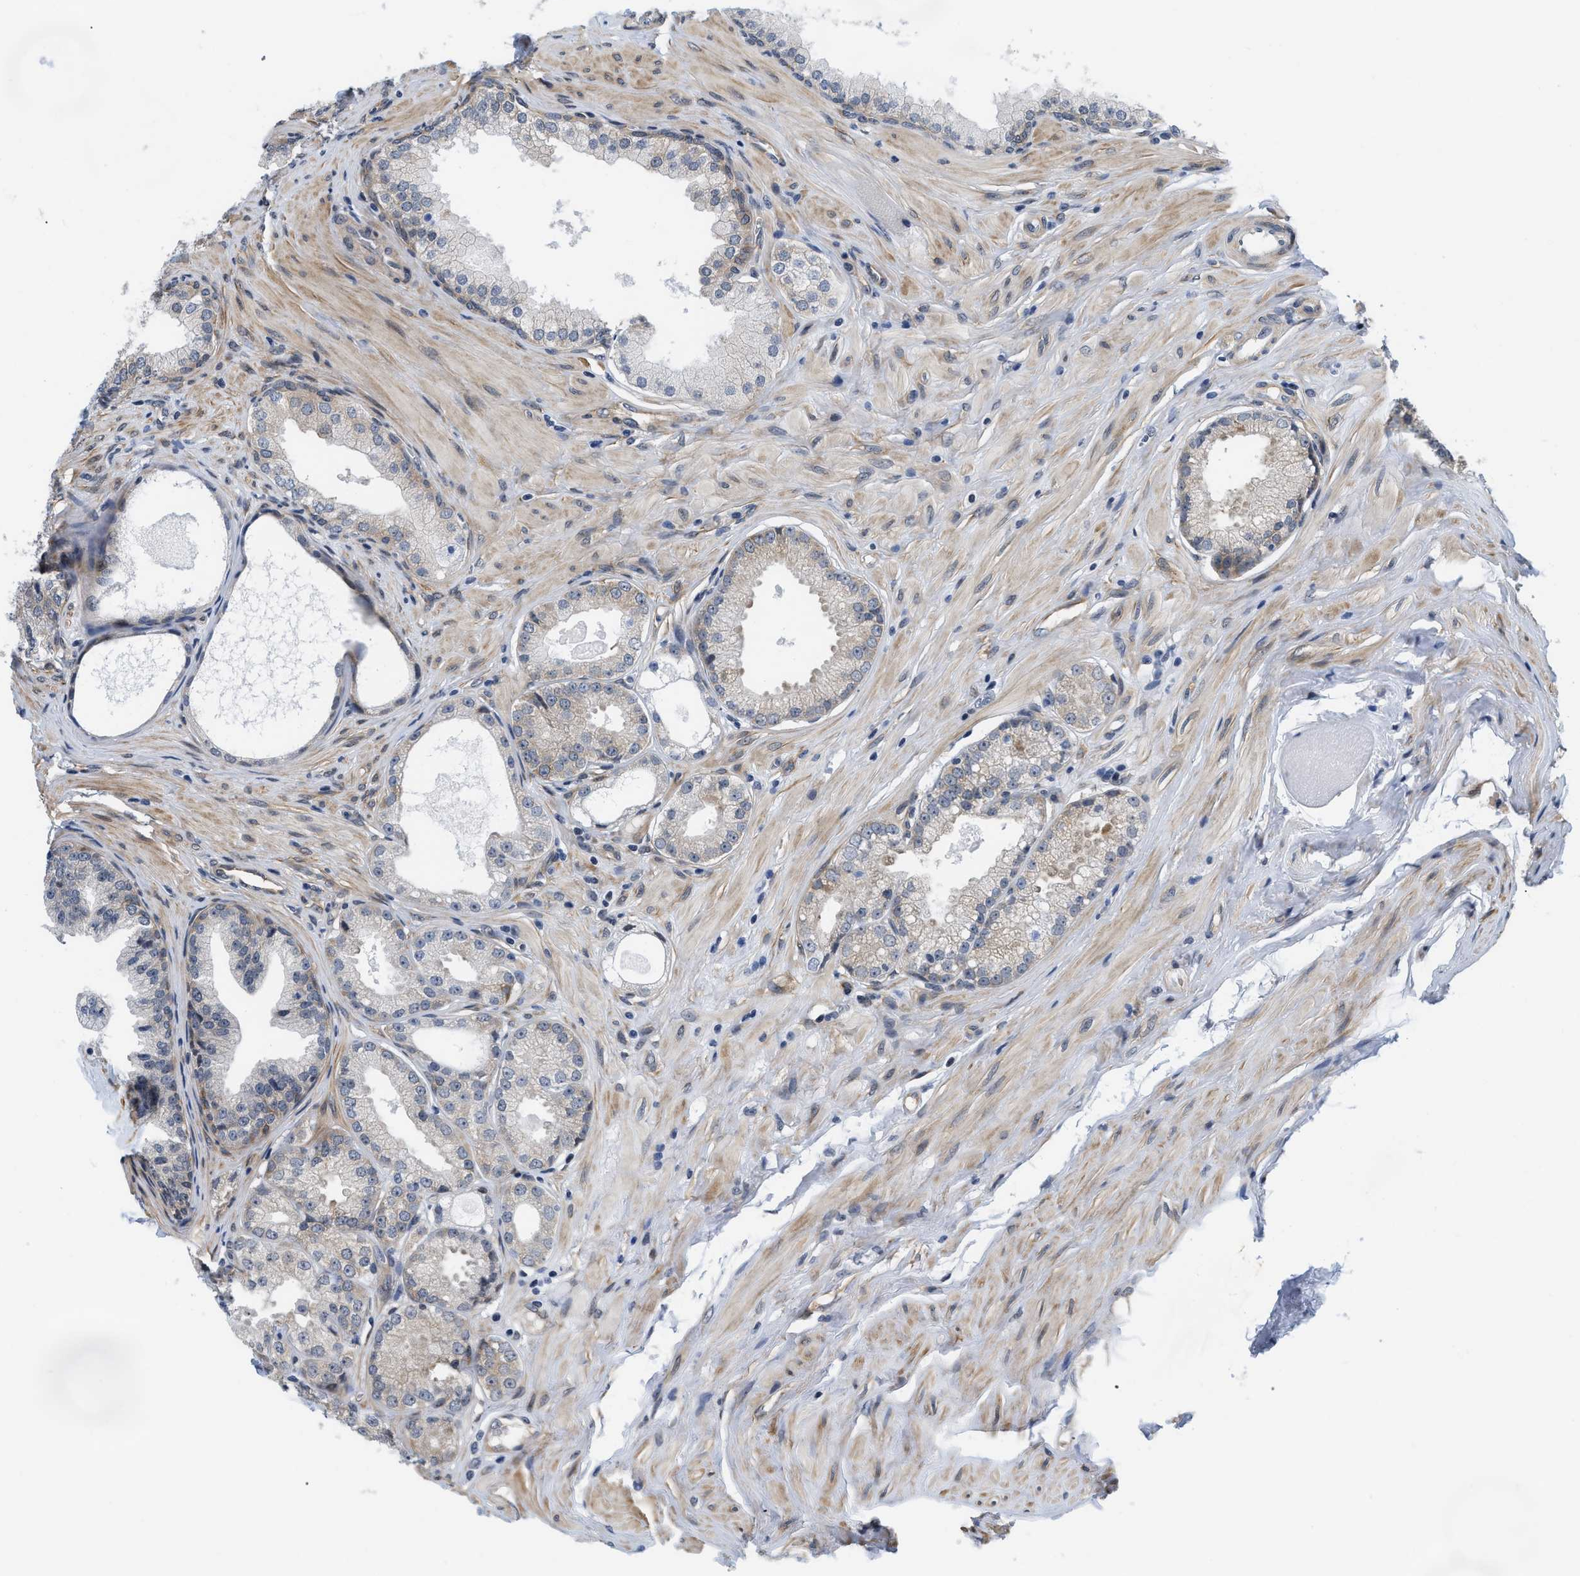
{"staining": {"intensity": "negative", "quantity": "none", "location": "none"}, "tissue": "prostate cancer", "cell_type": "Tumor cells", "image_type": "cancer", "snomed": [{"axis": "morphology", "description": "Adenocarcinoma, Low grade"}, {"axis": "topography", "description": "Prostate"}], "caption": "Tumor cells show no significant positivity in prostate low-grade adenocarcinoma.", "gene": "GPRASP2", "patient": {"sex": "male", "age": 57}}